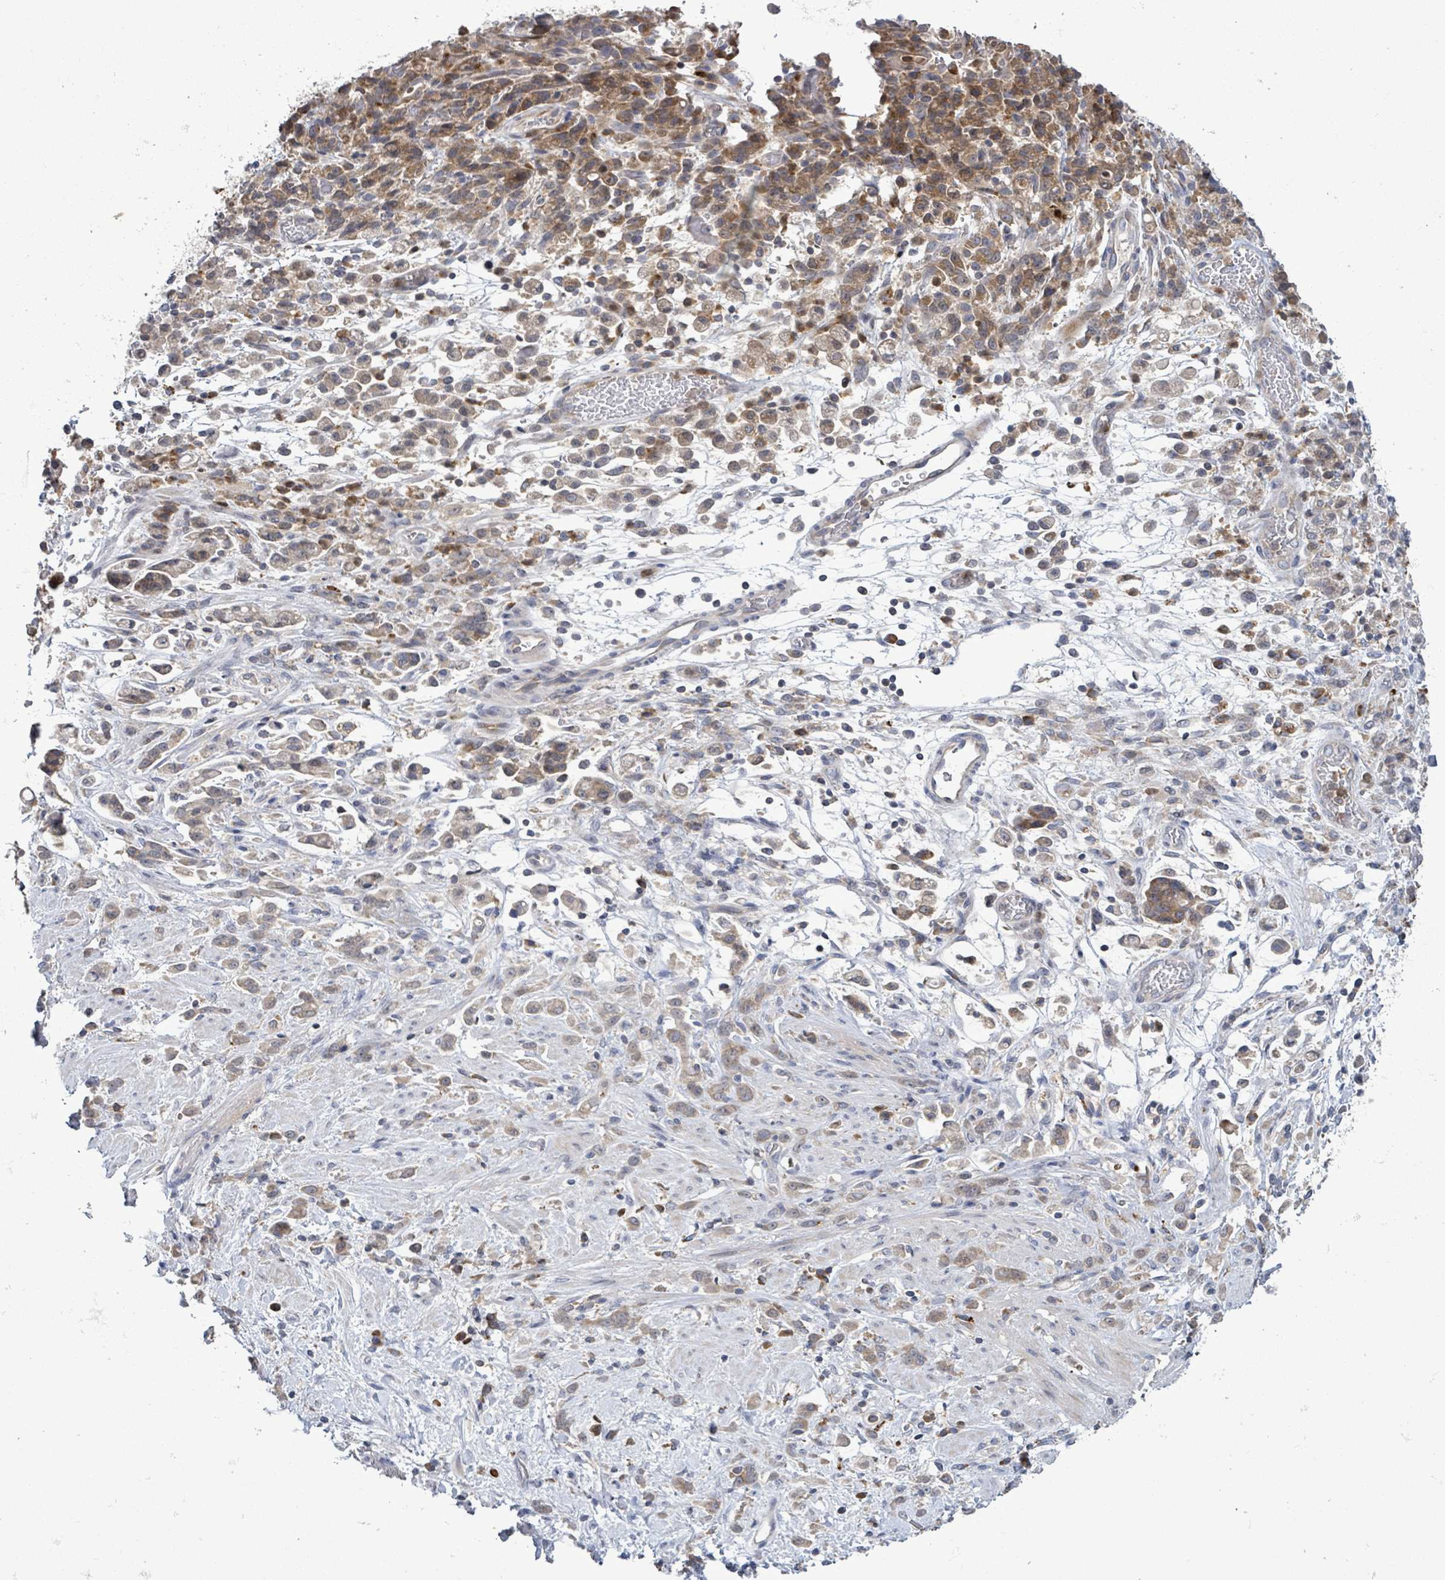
{"staining": {"intensity": "moderate", "quantity": "25%-75%", "location": "cytoplasmic/membranous"}, "tissue": "stomach cancer", "cell_type": "Tumor cells", "image_type": "cancer", "snomed": [{"axis": "morphology", "description": "Adenocarcinoma, NOS"}, {"axis": "topography", "description": "Stomach"}], "caption": "The image displays immunohistochemical staining of stomach cancer (adenocarcinoma). There is moderate cytoplasmic/membranous expression is seen in about 25%-75% of tumor cells.", "gene": "SERPINE3", "patient": {"sex": "female", "age": 60}}